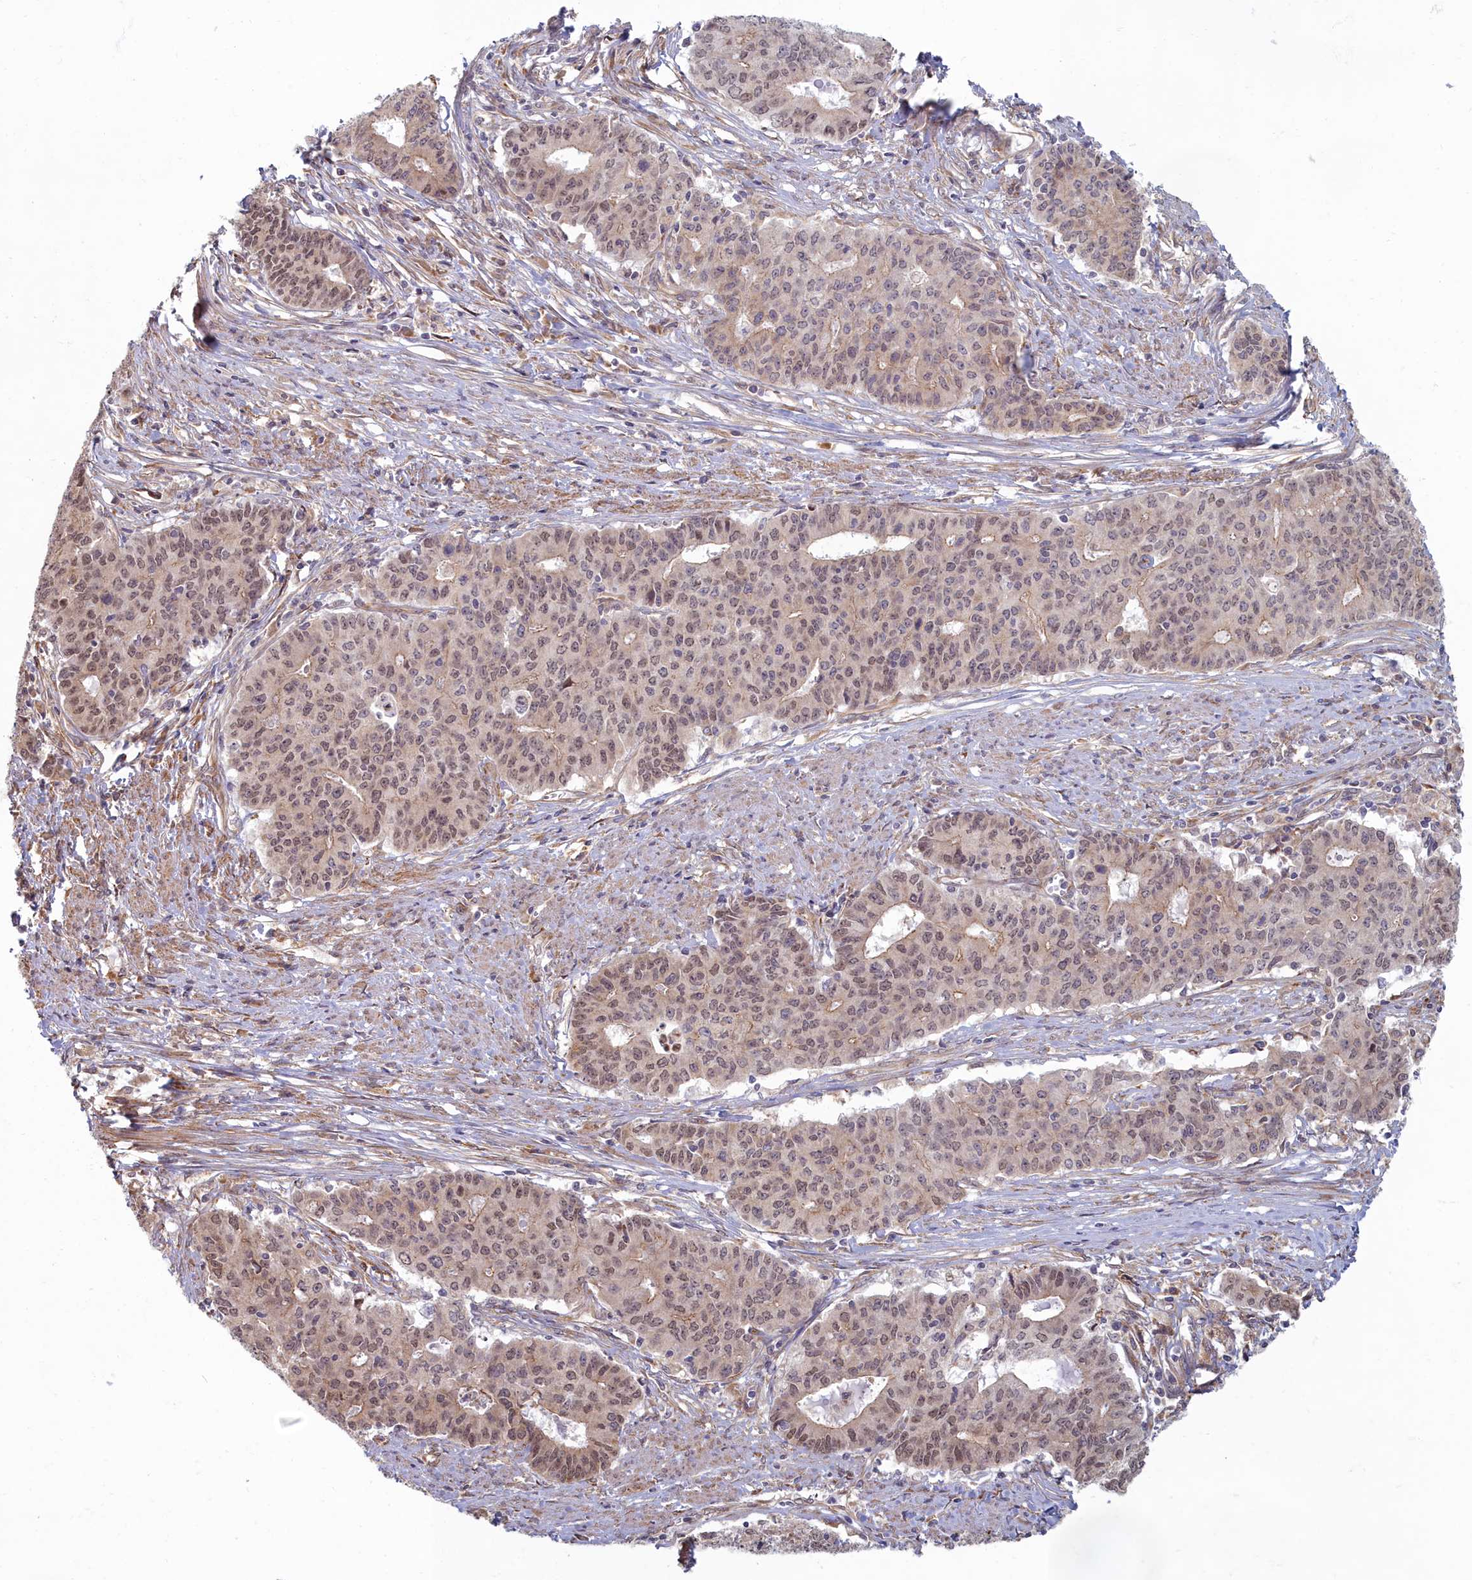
{"staining": {"intensity": "moderate", "quantity": ">75%", "location": "nuclear"}, "tissue": "endometrial cancer", "cell_type": "Tumor cells", "image_type": "cancer", "snomed": [{"axis": "morphology", "description": "Adenocarcinoma, NOS"}, {"axis": "topography", "description": "Endometrium"}], "caption": "Immunohistochemistry staining of endometrial cancer, which demonstrates medium levels of moderate nuclear staining in about >75% of tumor cells indicating moderate nuclear protein staining. The staining was performed using DAB (brown) for protein detection and nuclei were counterstained in hematoxylin (blue).", "gene": "MAK16", "patient": {"sex": "female", "age": 59}}